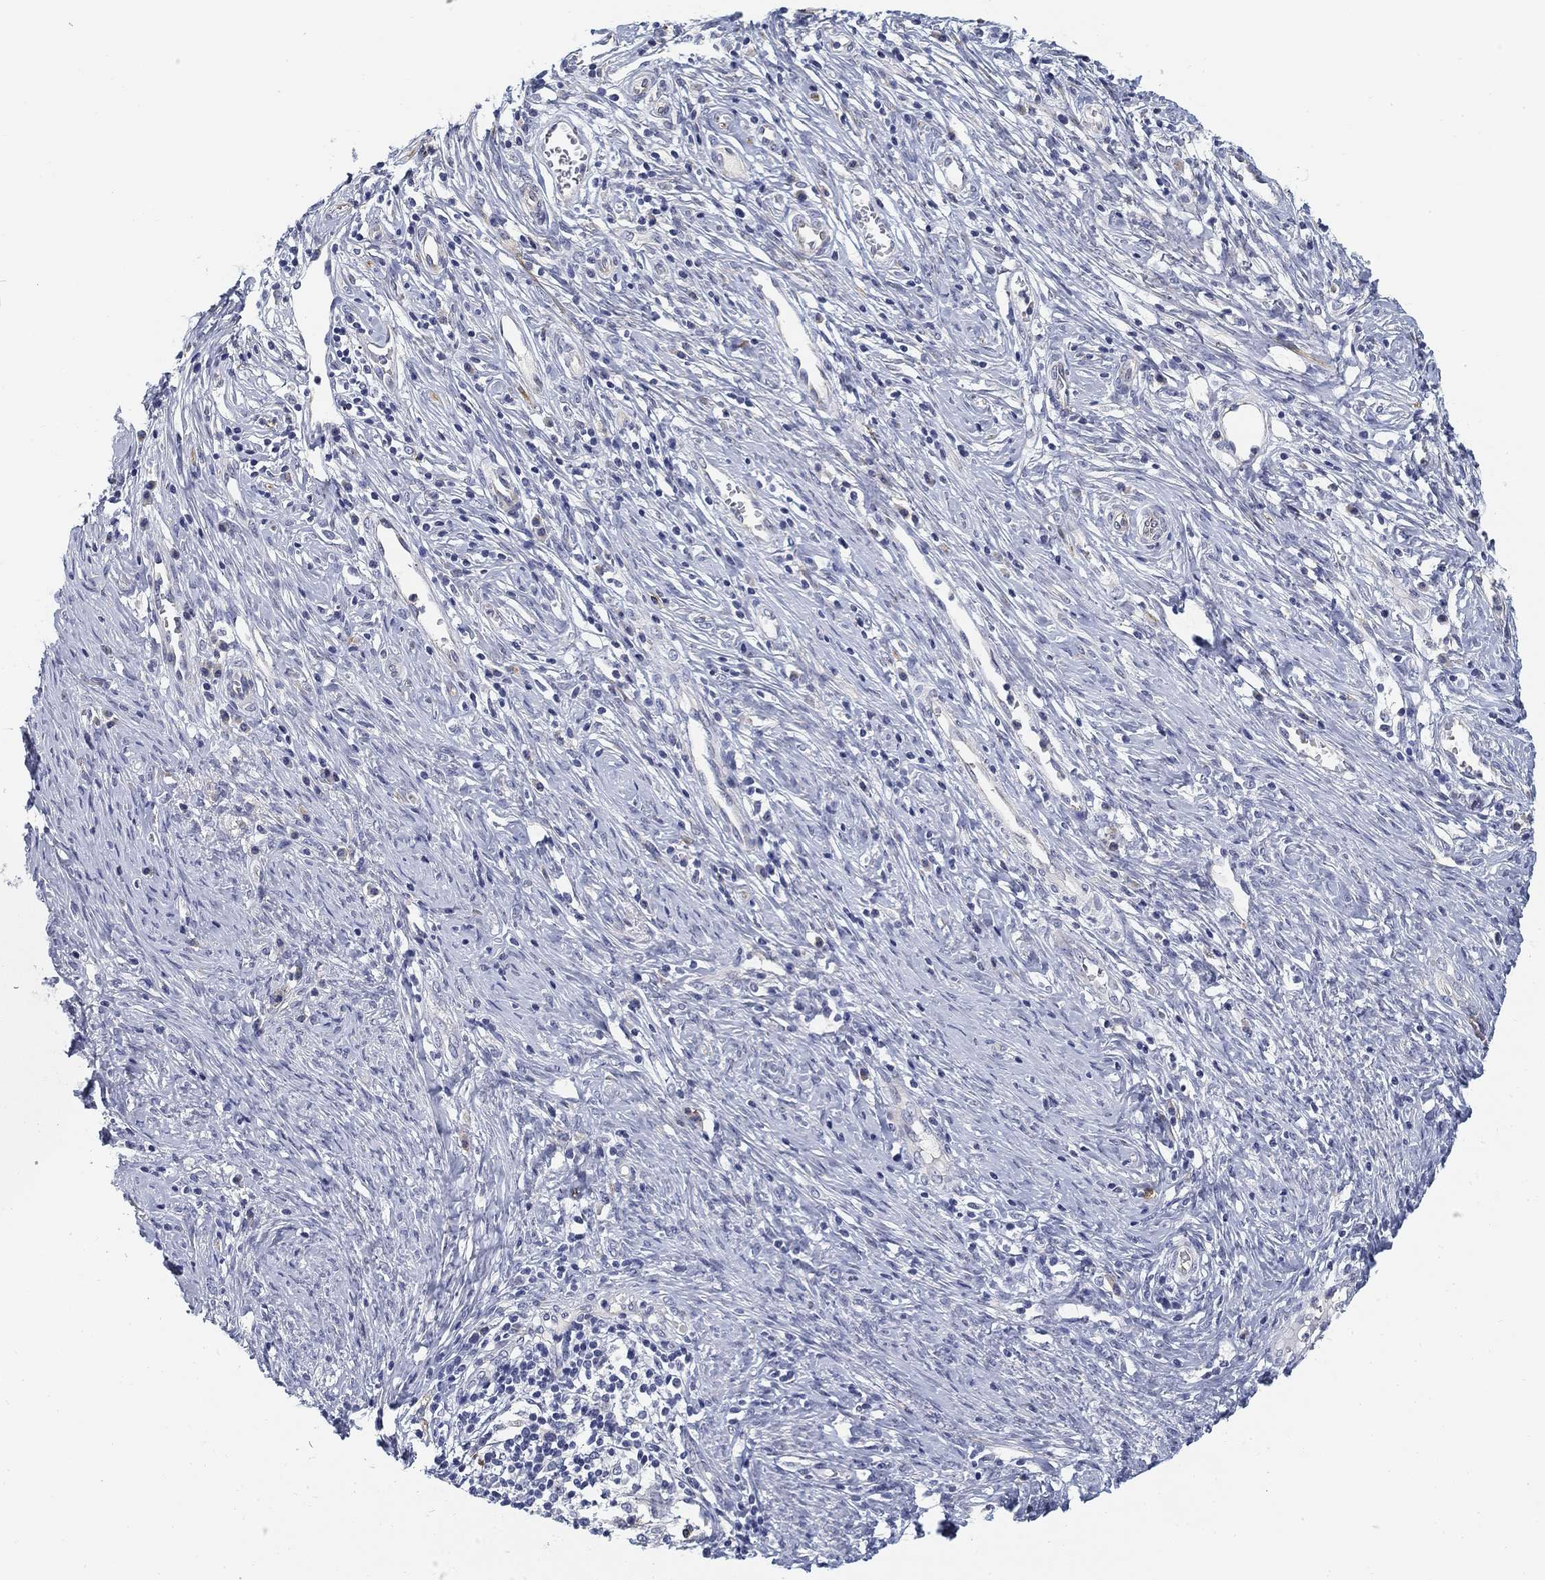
{"staining": {"intensity": "negative", "quantity": "none", "location": "none"}, "tissue": "cervical cancer", "cell_type": "Tumor cells", "image_type": "cancer", "snomed": [{"axis": "morphology", "description": "Normal tissue, NOS"}, {"axis": "morphology", "description": "Squamous cell carcinoma, NOS"}, {"axis": "topography", "description": "Cervix"}], "caption": "Immunohistochemical staining of human cervical cancer displays no significant positivity in tumor cells.", "gene": "SLC2A5", "patient": {"sex": "female", "age": 39}}